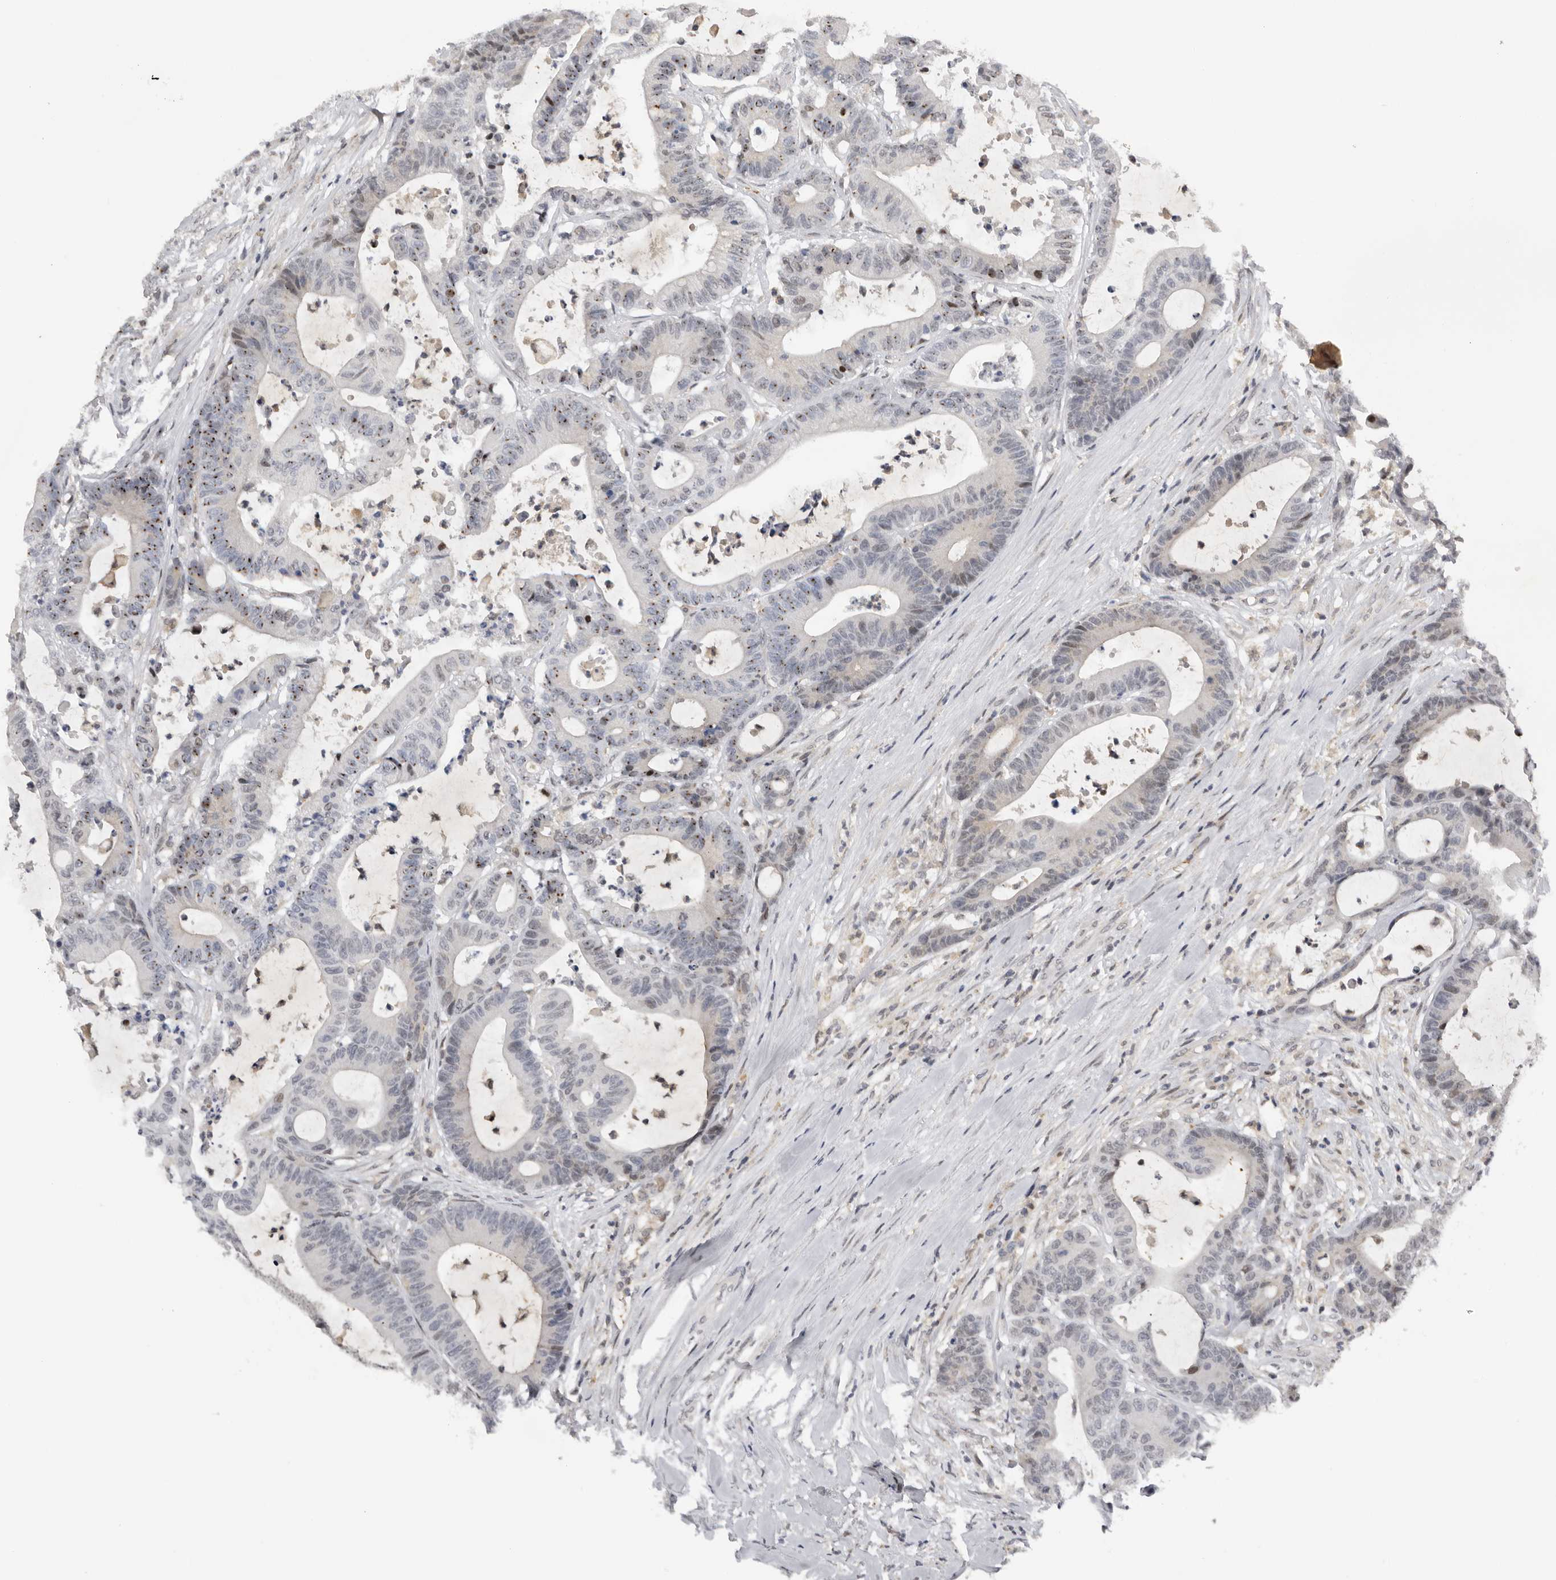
{"staining": {"intensity": "negative", "quantity": "none", "location": "none"}, "tissue": "colorectal cancer", "cell_type": "Tumor cells", "image_type": "cancer", "snomed": [{"axis": "morphology", "description": "Adenocarcinoma, NOS"}, {"axis": "topography", "description": "Colon"}], "caption": "Immunohistochemistry histopathology image of neoplastic tissue: colorectal adenocarcinoma stained with DAB demonstrates no significant protein staining in tumor cells.", "gene": "KIF2B", "patient": {"sex": "female", "age": 84}}